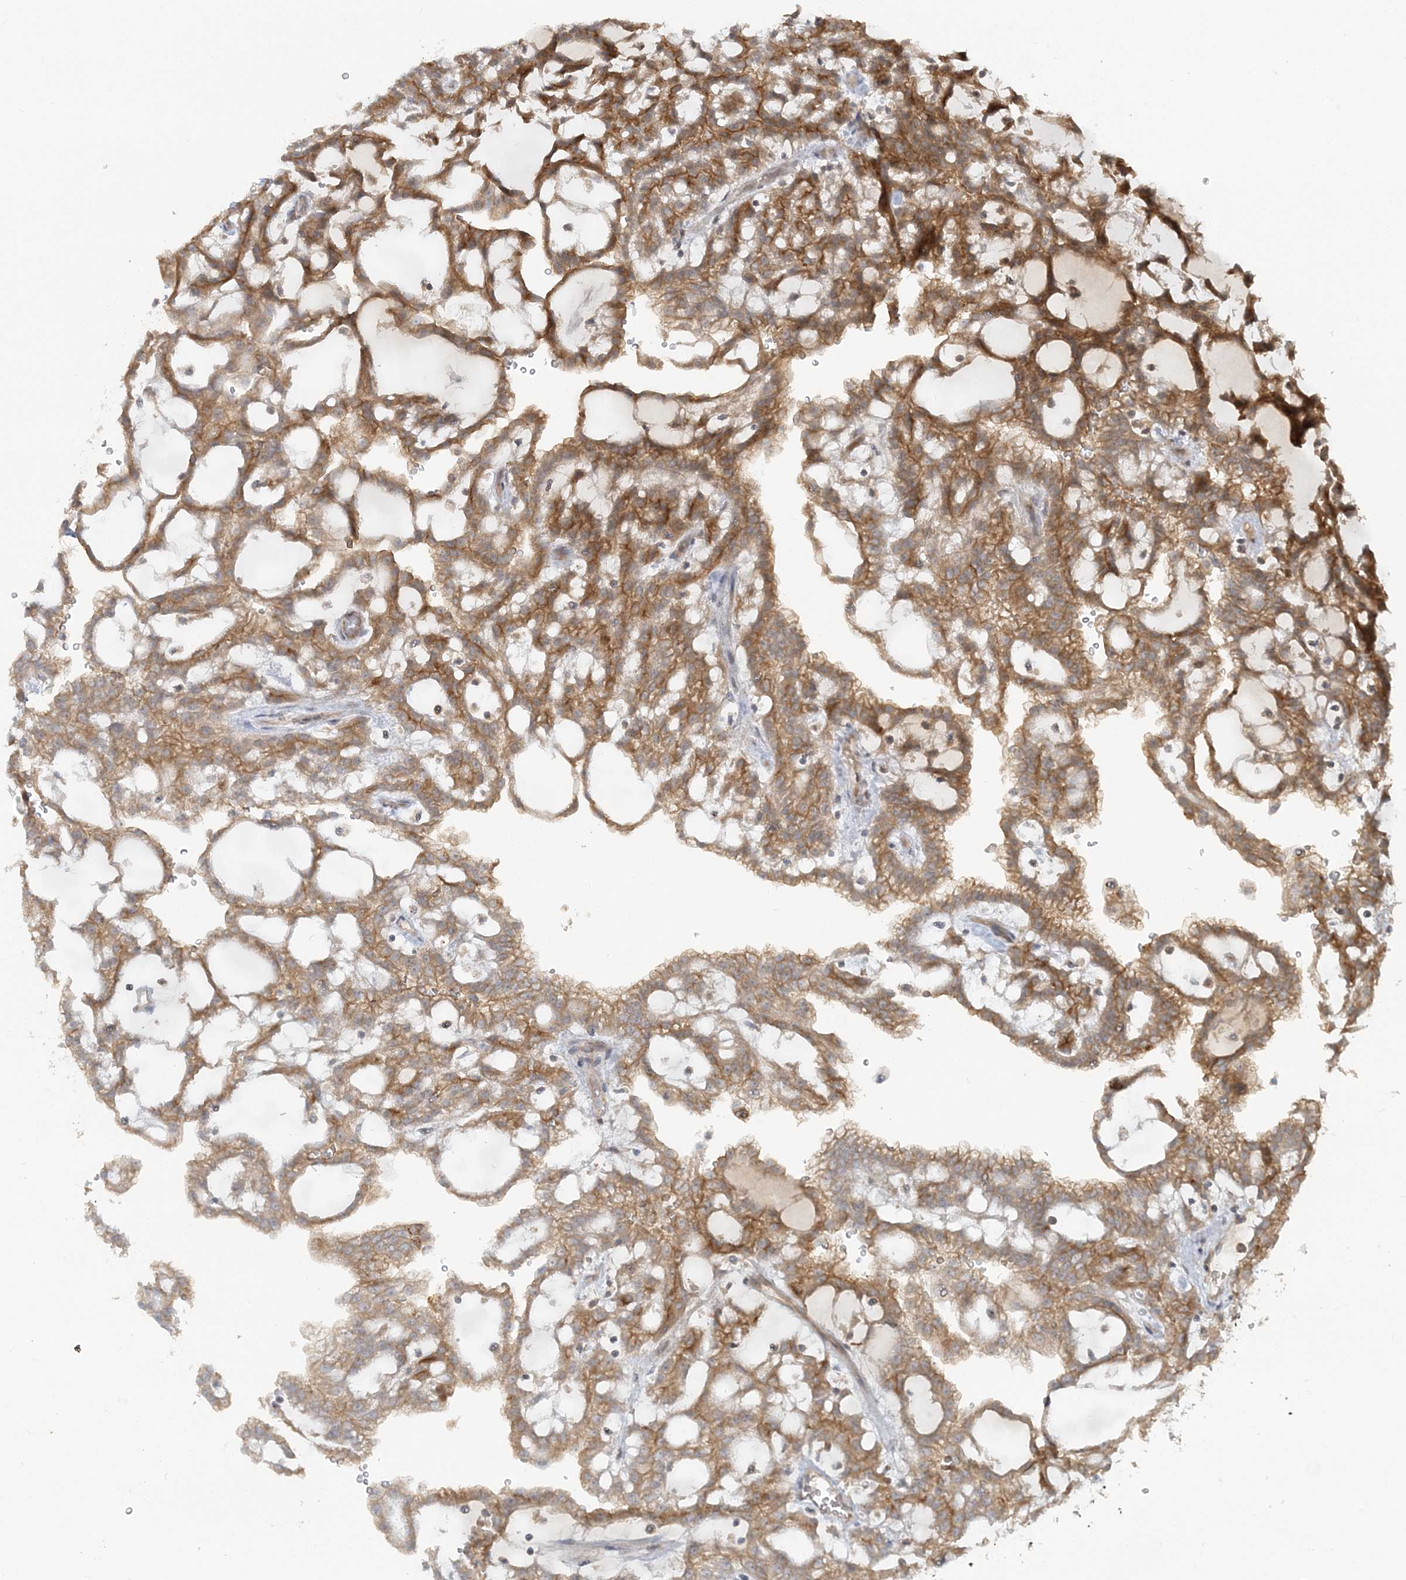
{"staining": {"intensity": "moderate", "quantity": ">75%", "location": "cytoplasmic/membranous"}, "tissue": "renal cancer", "cell_type": "Tumor cells", "image_type": "cancer", "snomed": [{"axis": "morphology", "description": "Adenocarcinoma, NOS"}, {"axis": "topography", "description": "Kidney"}], "caption": "This photomicrograph exhibits immunohistochemistry (IHC) staining of renal cancer (adenocarcinoma), with medium moderate cytoplasmic/membranous expression in approximately >75% of tumor cells.", "gene": "STIM2", "patient": {"sex": "male", "age": 63}}